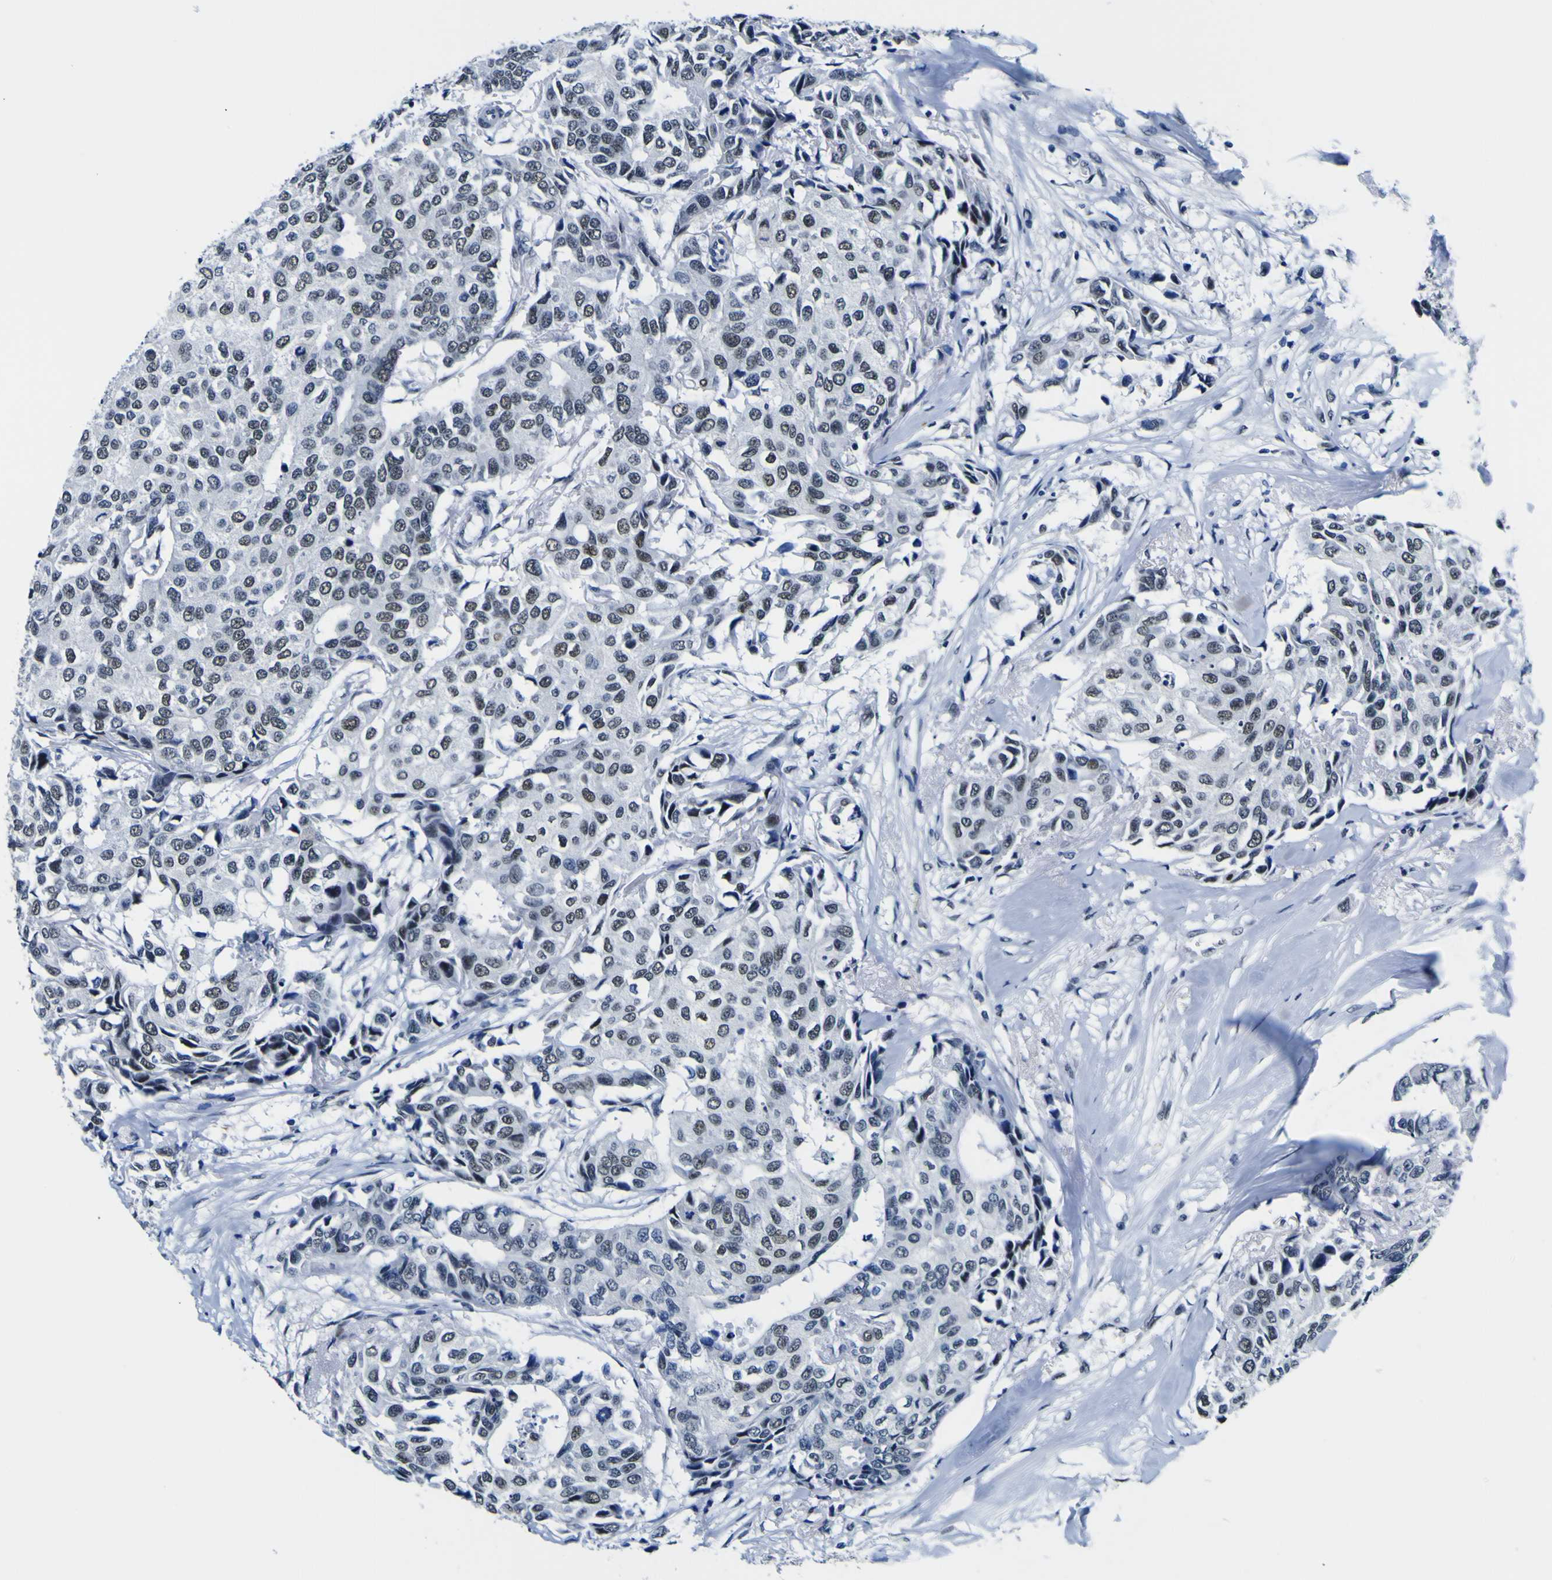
{"staining": {"intensity": "moderate", "quantity": "<25%", "location": "nuclear"}, "tissue": "breast cancer", "cell_type": "Tumor cells", "image_type": "cancer", "snomed": [{"axis": "morphology", "description": "Duct carcinoma"}, {"axis": "topography", "description": "Breast"}], "caption": "A histopathology image showing moderate nuclear staining in about <25% of tumor cells in infiltrating ductal carcinoma (breast), as visualized by brown immunohistochemical staining.", "gene": "CUL4B", "patient": {"sex": "female", "age": 80}}